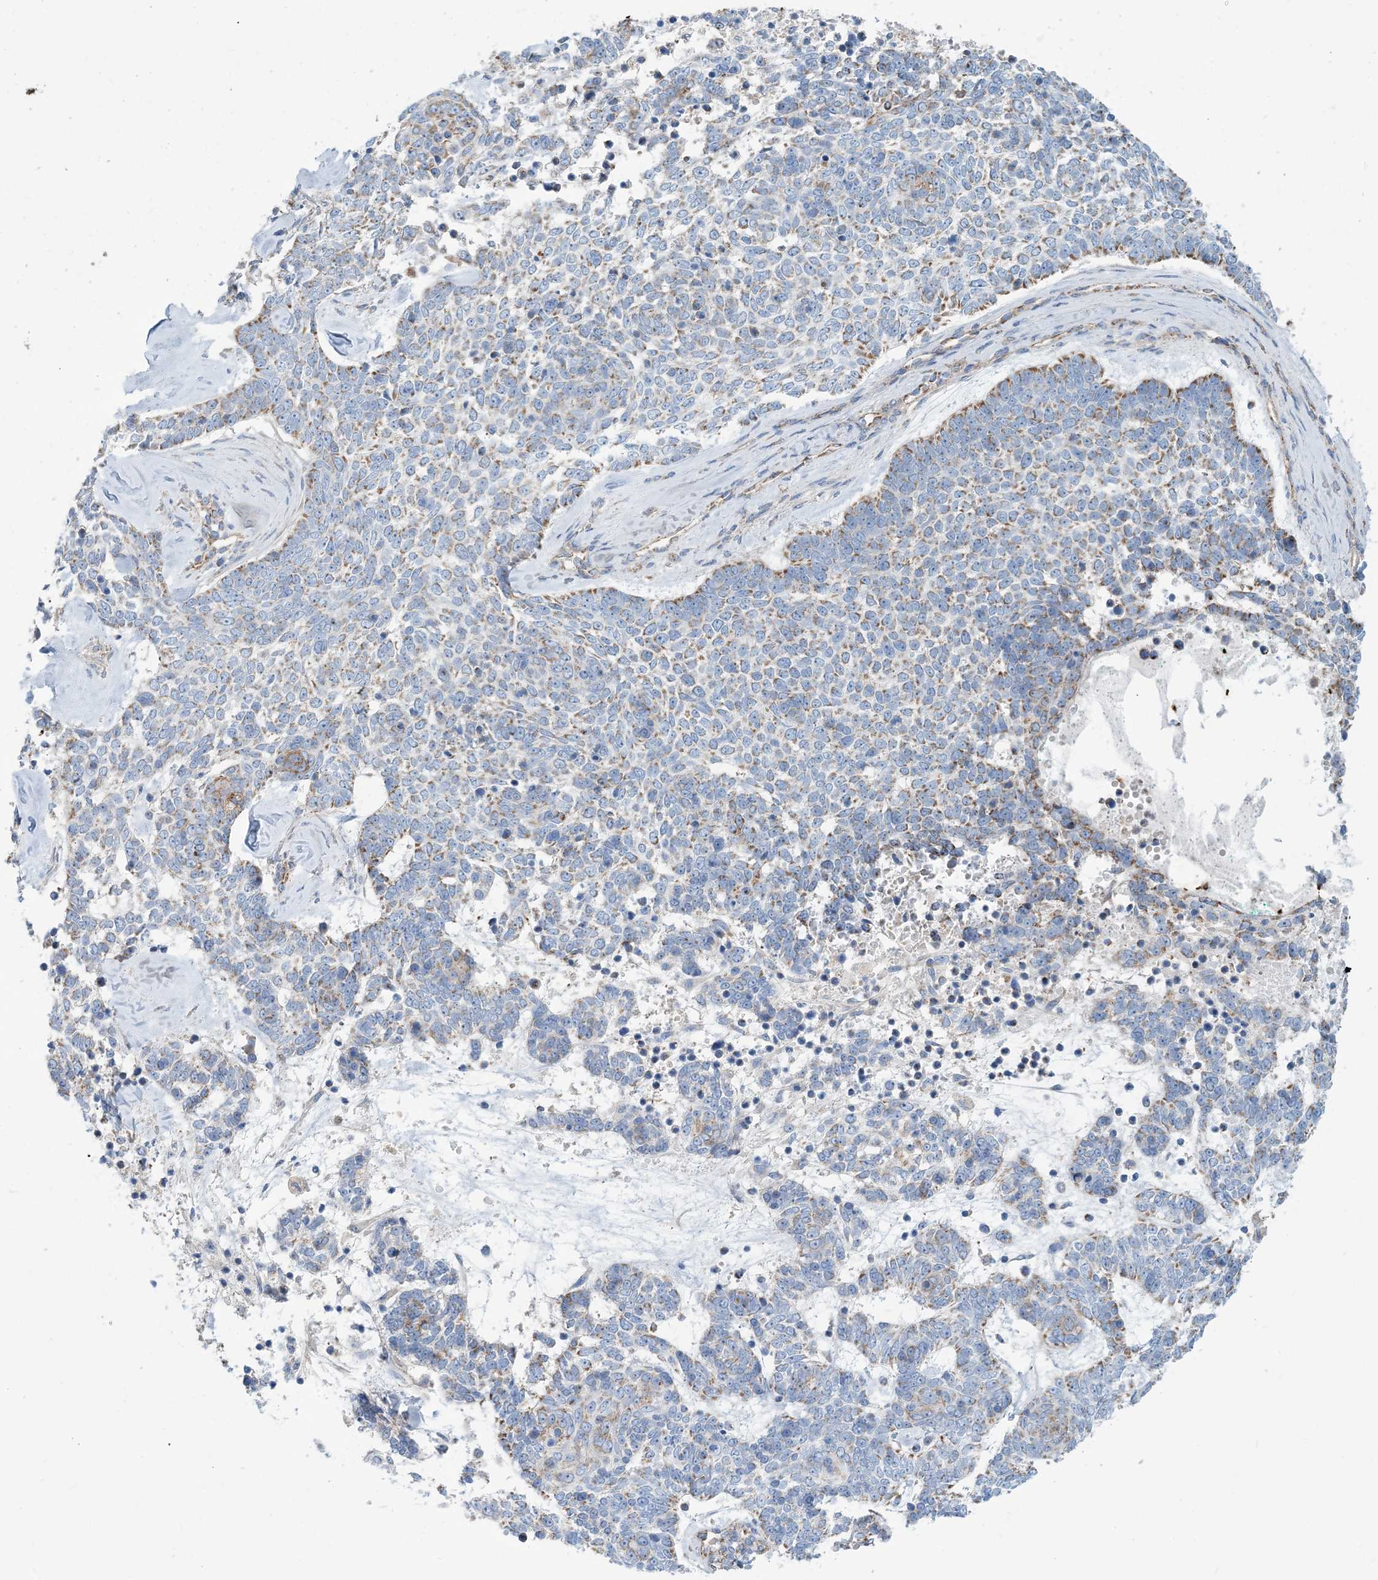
{"staining": {"intensity": "moderate", "quantity": "<25%", "location": "cytoplasmic/membranous"}, "tissue": "skin cancer", "cell_type": "Tumor cells", "image_type": "cancer", "snomed": [{"axis": "morphology", "description": "Basal cell carcinoma"}, {"axis": "topography", "description": "Skin"}], "caption": "This micrograph demonstrates immunohistochemistry staining of human skin cancer (basal cell carcinoma), with low moderate cytoplasmic/membranous staining in approximately <25% of tumor cells.", "gene": "PHOSPHO2", "patient": {"sex": "female", "age": 81}}